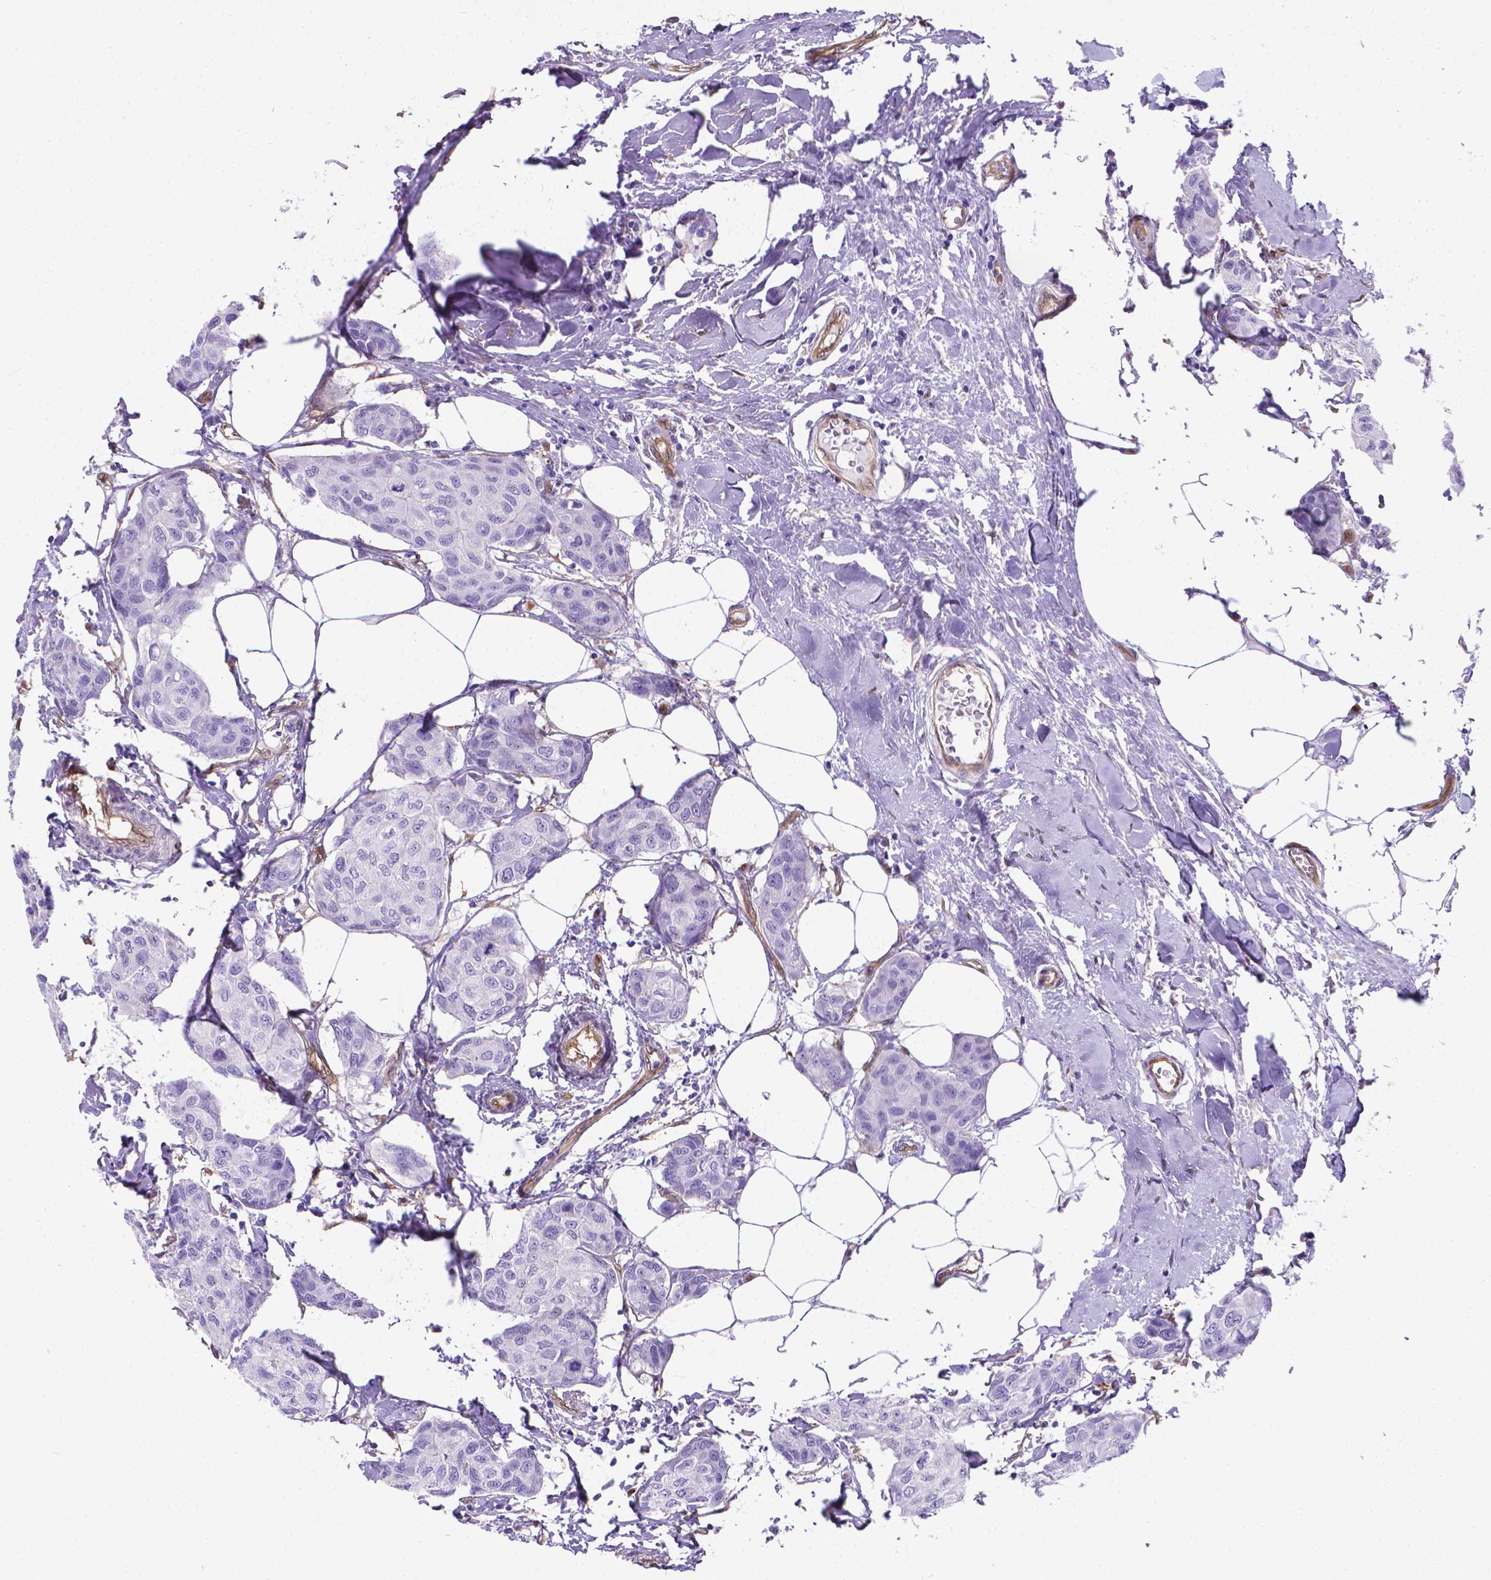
{"staining": {"intensity": "negative", "quantity": "none", "location": "none"}, "tissue": "breast cancer", "cell_type": "Tumor cells", "image_type": "cancer", "snomed": [{"axis": "morphology", "description": "Duct carcinoma"}, {"axis": "topography", "description": "Breast"}], "caption": "This is a image of immunohistochemistry (IHC) staining of breast invasive ductal carcinoma, which shows no expression in tumor cells.", "gene": "CLIC4", "patient": {"sex": "female", "age": 80}}